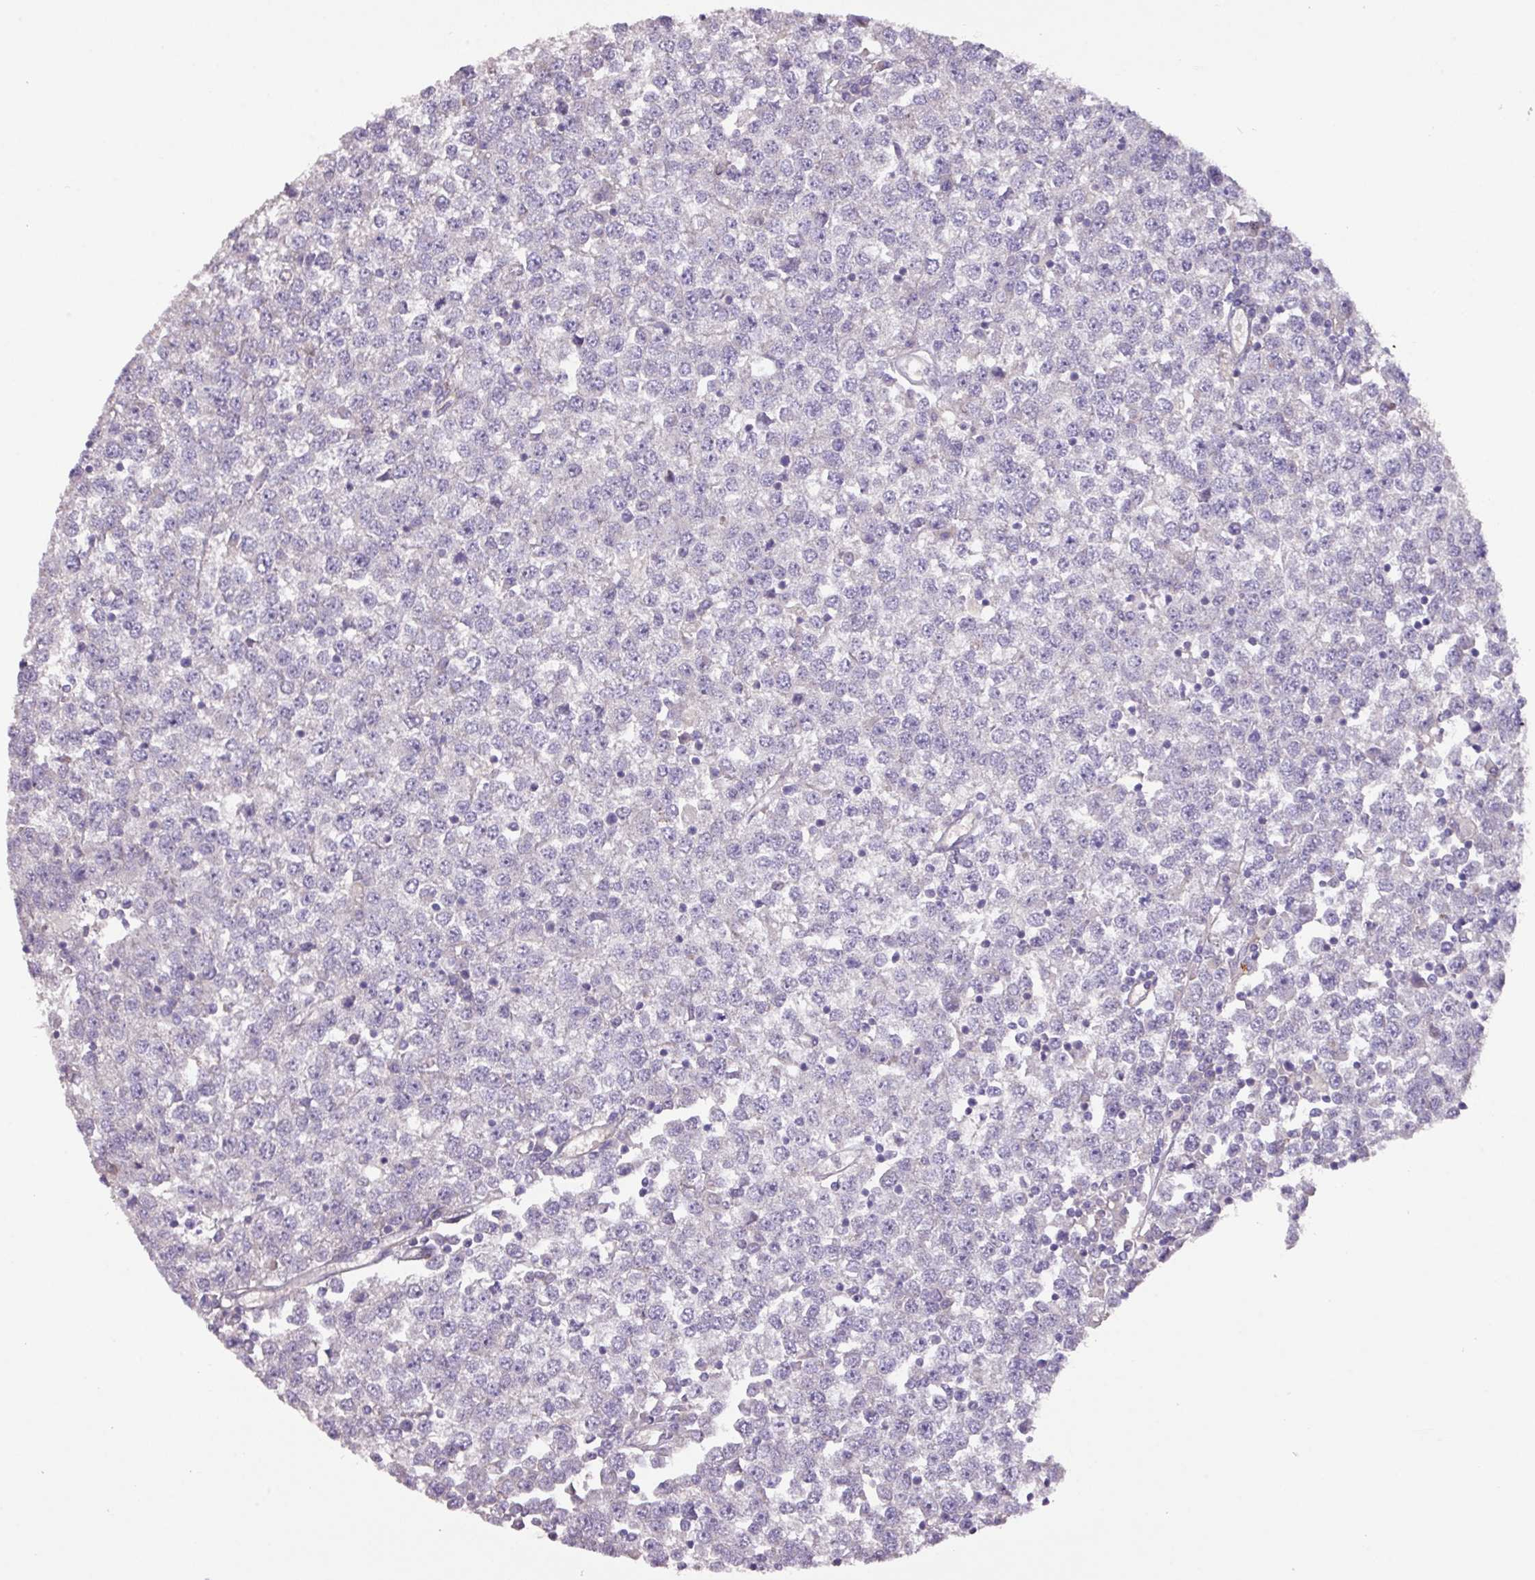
{"staining": {"intensity": "negative", "quantity": "none", "location": "none"}, "tissue": "testis cancer", "cell_type": "Tumor cells", "image_type": "cancer", "snomed": [{"axis": "morphology", "description": "Seminoma, NOS"}, {"axis": "topography", "description": "Testis"}], "caption": "DAB (3,3'-diaminobenzidine) immunohistochemical staining of testis cancer exhibits no significant expression in tumor cells.", "gene": "PRADC1", "patient": {"sex": "male", "age": 65}}